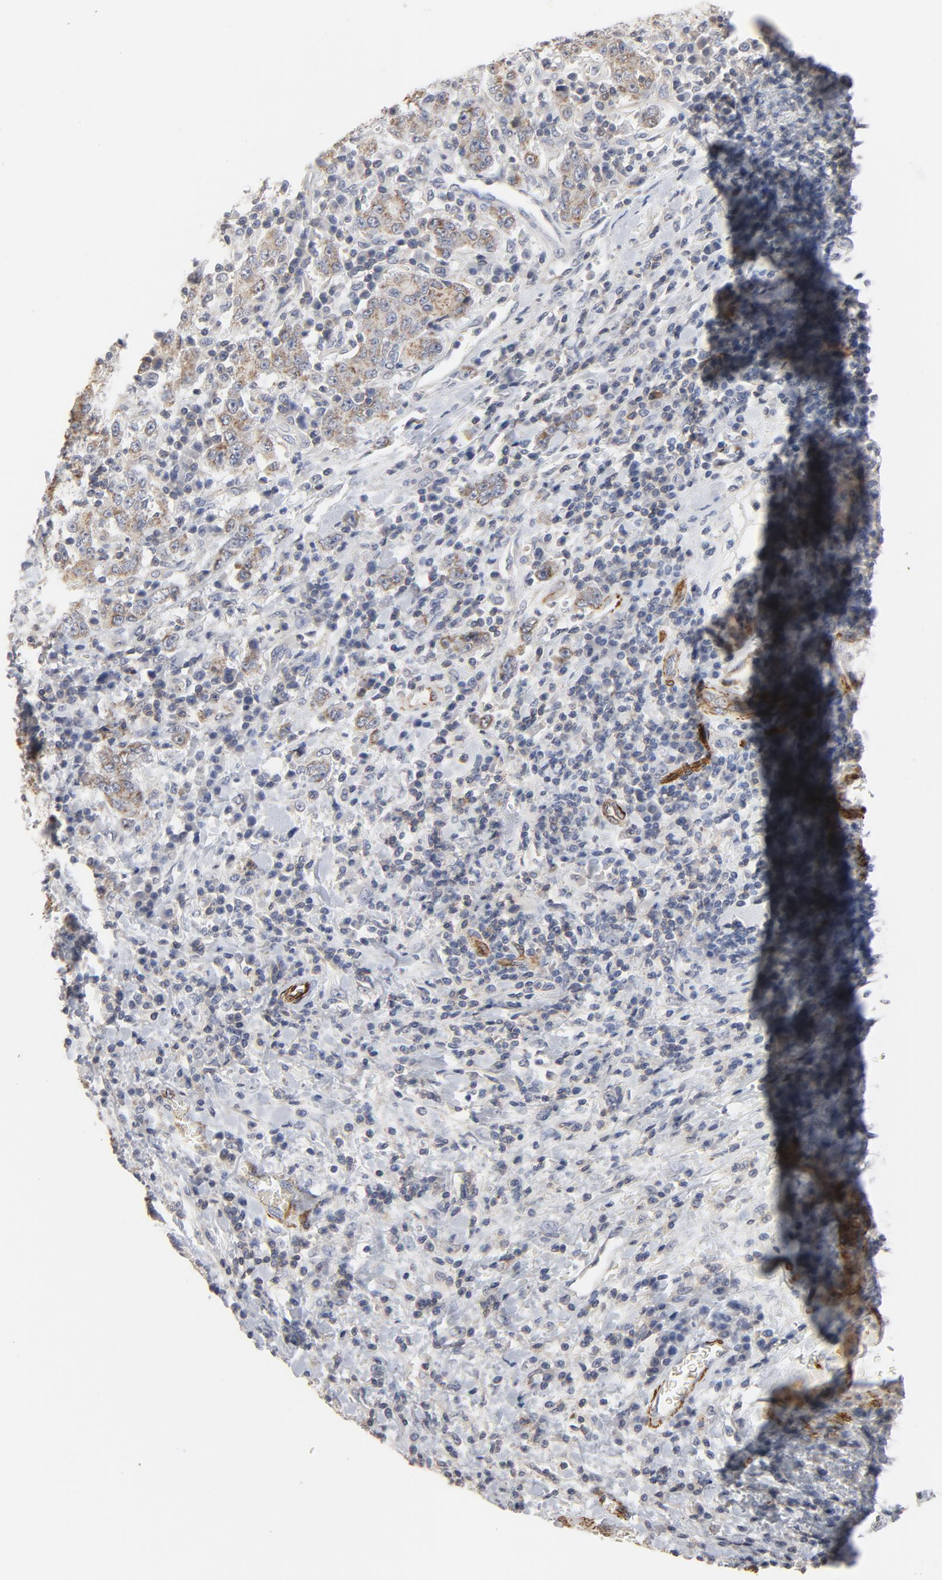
{"staining": {"intensity": "weak", "quantity": ">75%", "location": "cytoplasmic/membranous"}, "tissue": "stomach cancer", "cell_type": "Tumor cells", "image_type": "cancer", "snomed": [{"axis": "morphology", "description": "Normal tissue, NOS"}, {"axis": "morphology", "description": "Adenocarcinoma, NOS"}, {"axis": "topography", "description": "Stomach, upper"}, {"axis": "topography", "description": "Stomach"}], "caption": "IHC micrograph of human adenocarcinoma (stomach) stained for a protein (brown), which displays low levels of weak cytoplasmic/membranous positivity in approximately >75% of tumor cells.", "gene": "GNG2", "patient": {"sex": "male", "age": 59}}